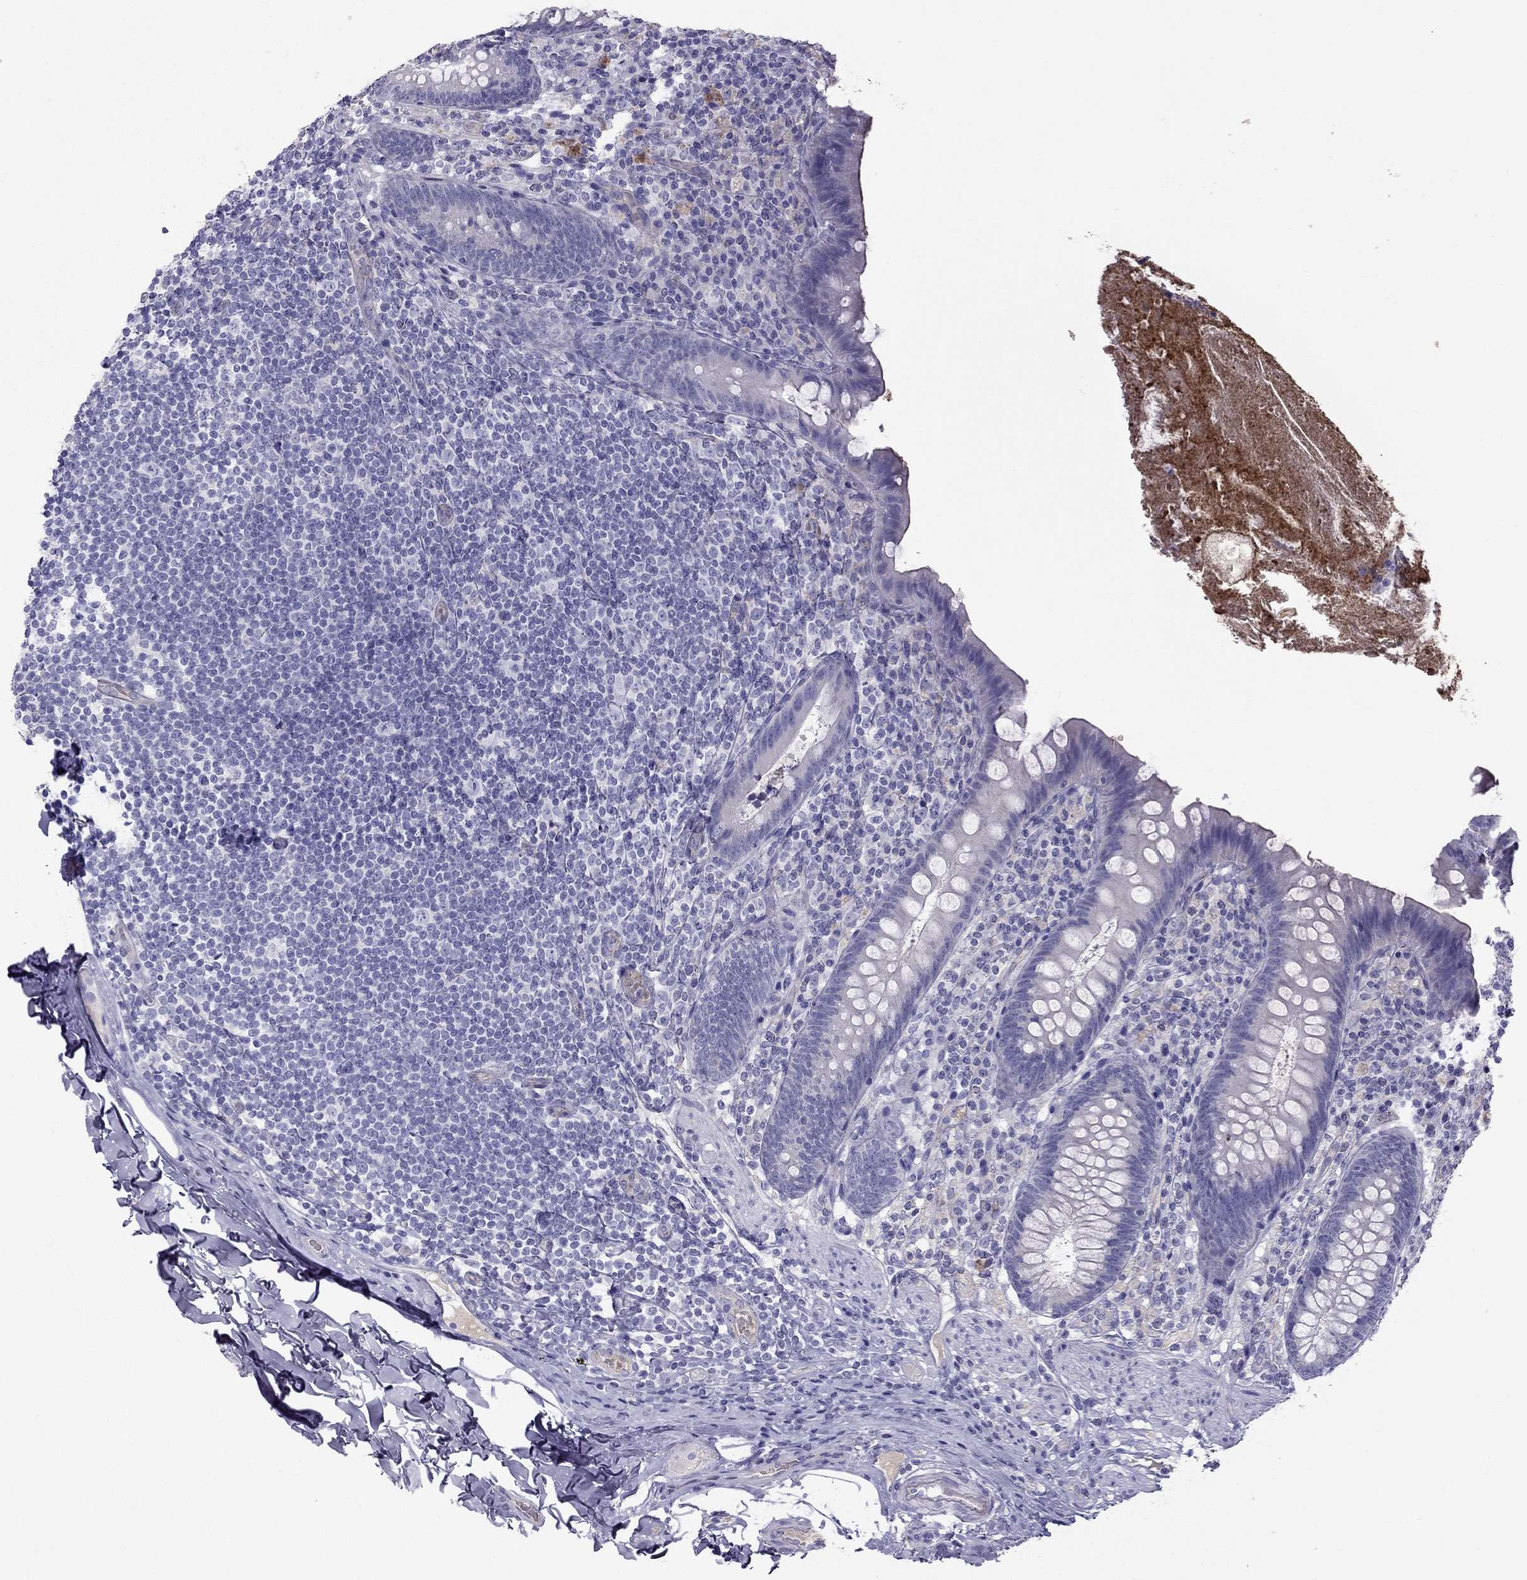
{"staining": {"intensity": "negative", "quantity": "none", "location": "none"}, "tissue": "appendix", "cell_type": "Glandular cells", "image_type": "normal", "snomed": [{"axis": "morphology", "description": "Normal tissue, NOS"}, {"axis": "topography", "description": "Appendix"}], "caption": "The histopathology image demonstrates no staining of glandular cells in normal appendix. Brightfield microscopy of immunohistochemistry stained with DAB (brown) and hematoxylin (blue), captured at high magnification.", "gene": "STOML3", "patient": {"sex": "male", "age": 47}}